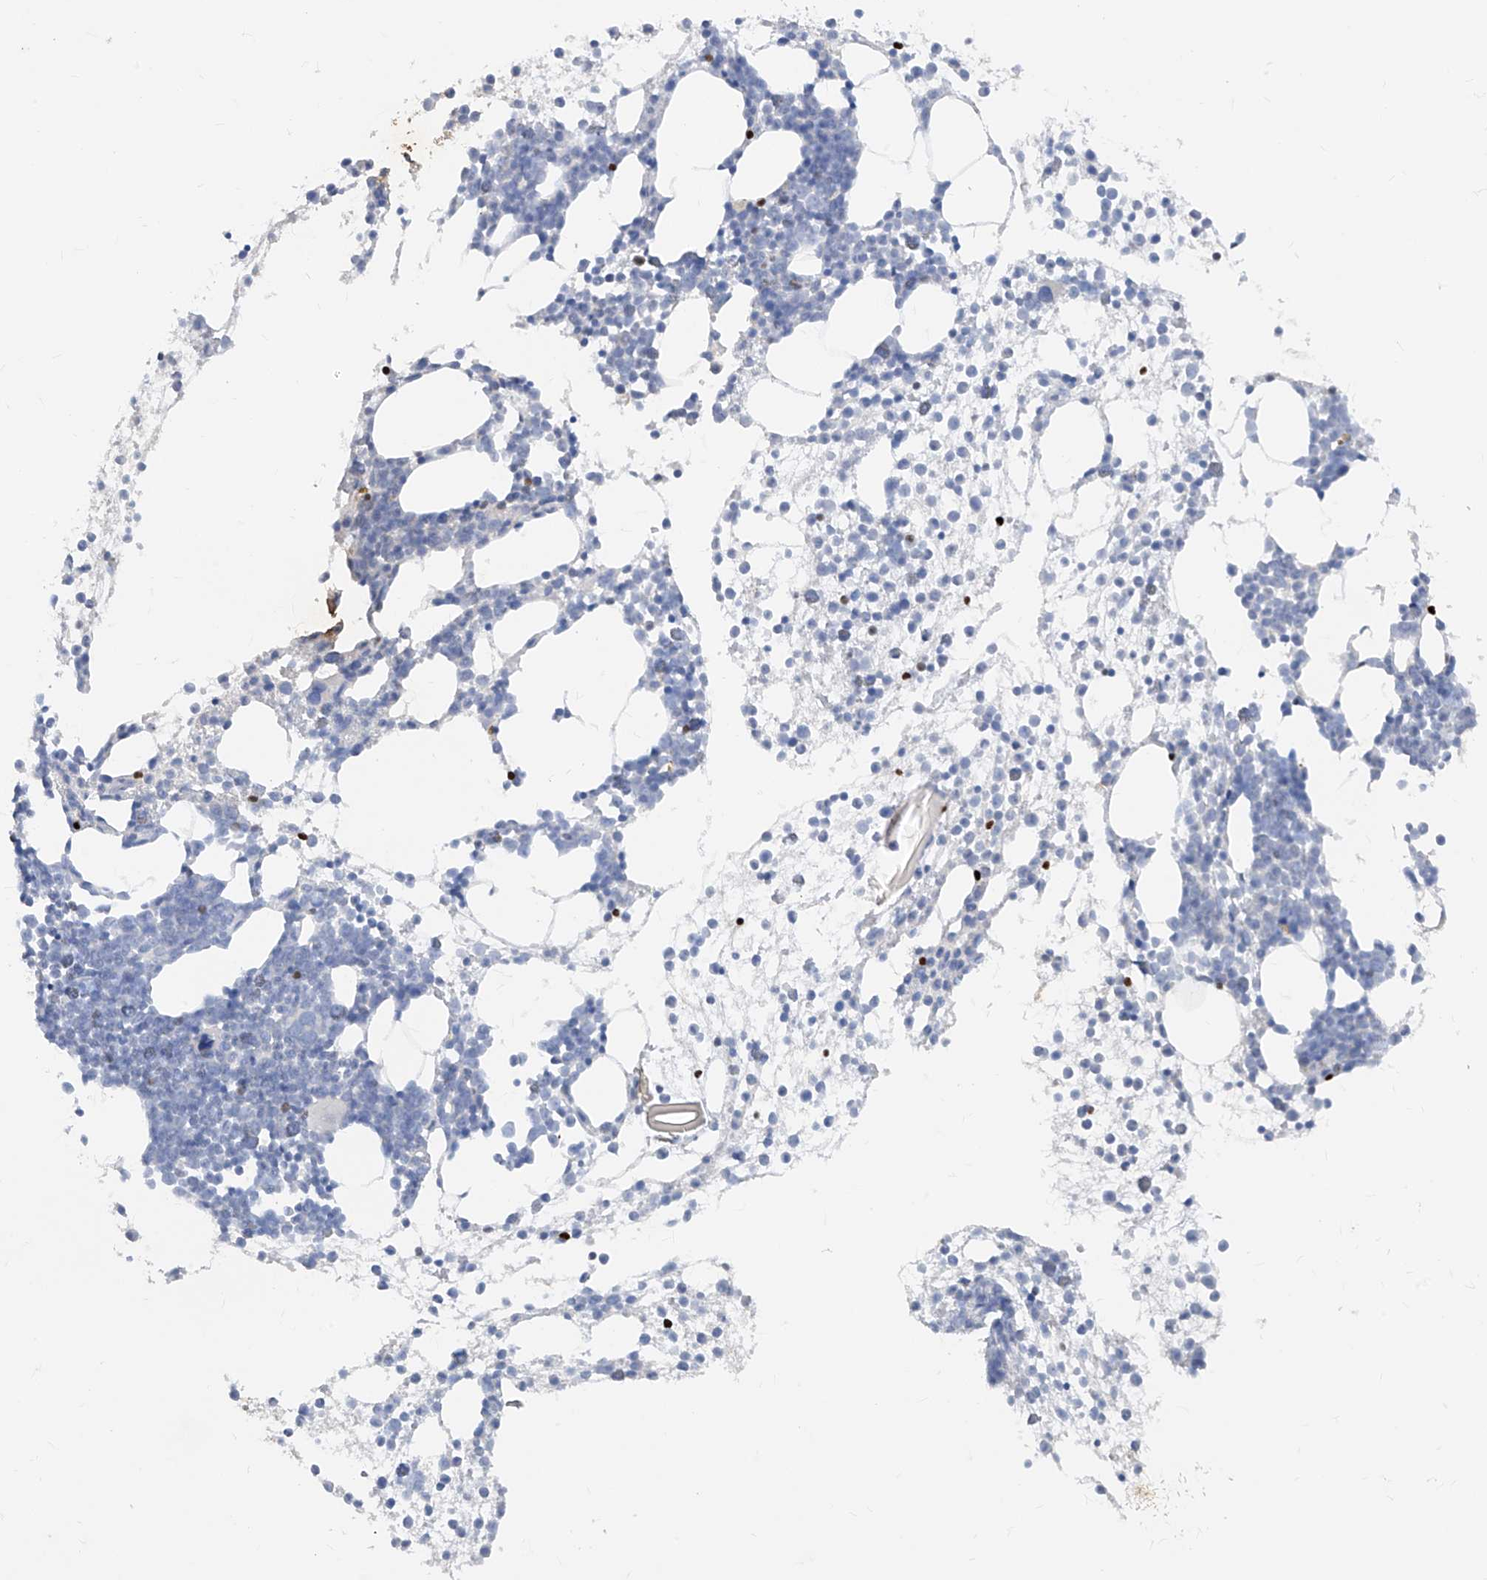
{"staining": {"intensity": "strong", "quantity": "<25%", "location": "nuclear"}, "tissue": "bone marrow", "cell_type": "Hematopoietic cells", "image_type": "normal", "snomed": [{"axis": "morphology", "description": "Normal tissue, NOS"}, {"axis": "topography", "description": "Bone marrow"}], "caption": "Immunohistochemical staining of unremarkable bone marrow displays medium levels of strong nuclear staining in approximately <25% of hematopoietic cells.", "gene": "TBX21", "patient": {"sex": "male", "age": 54}}